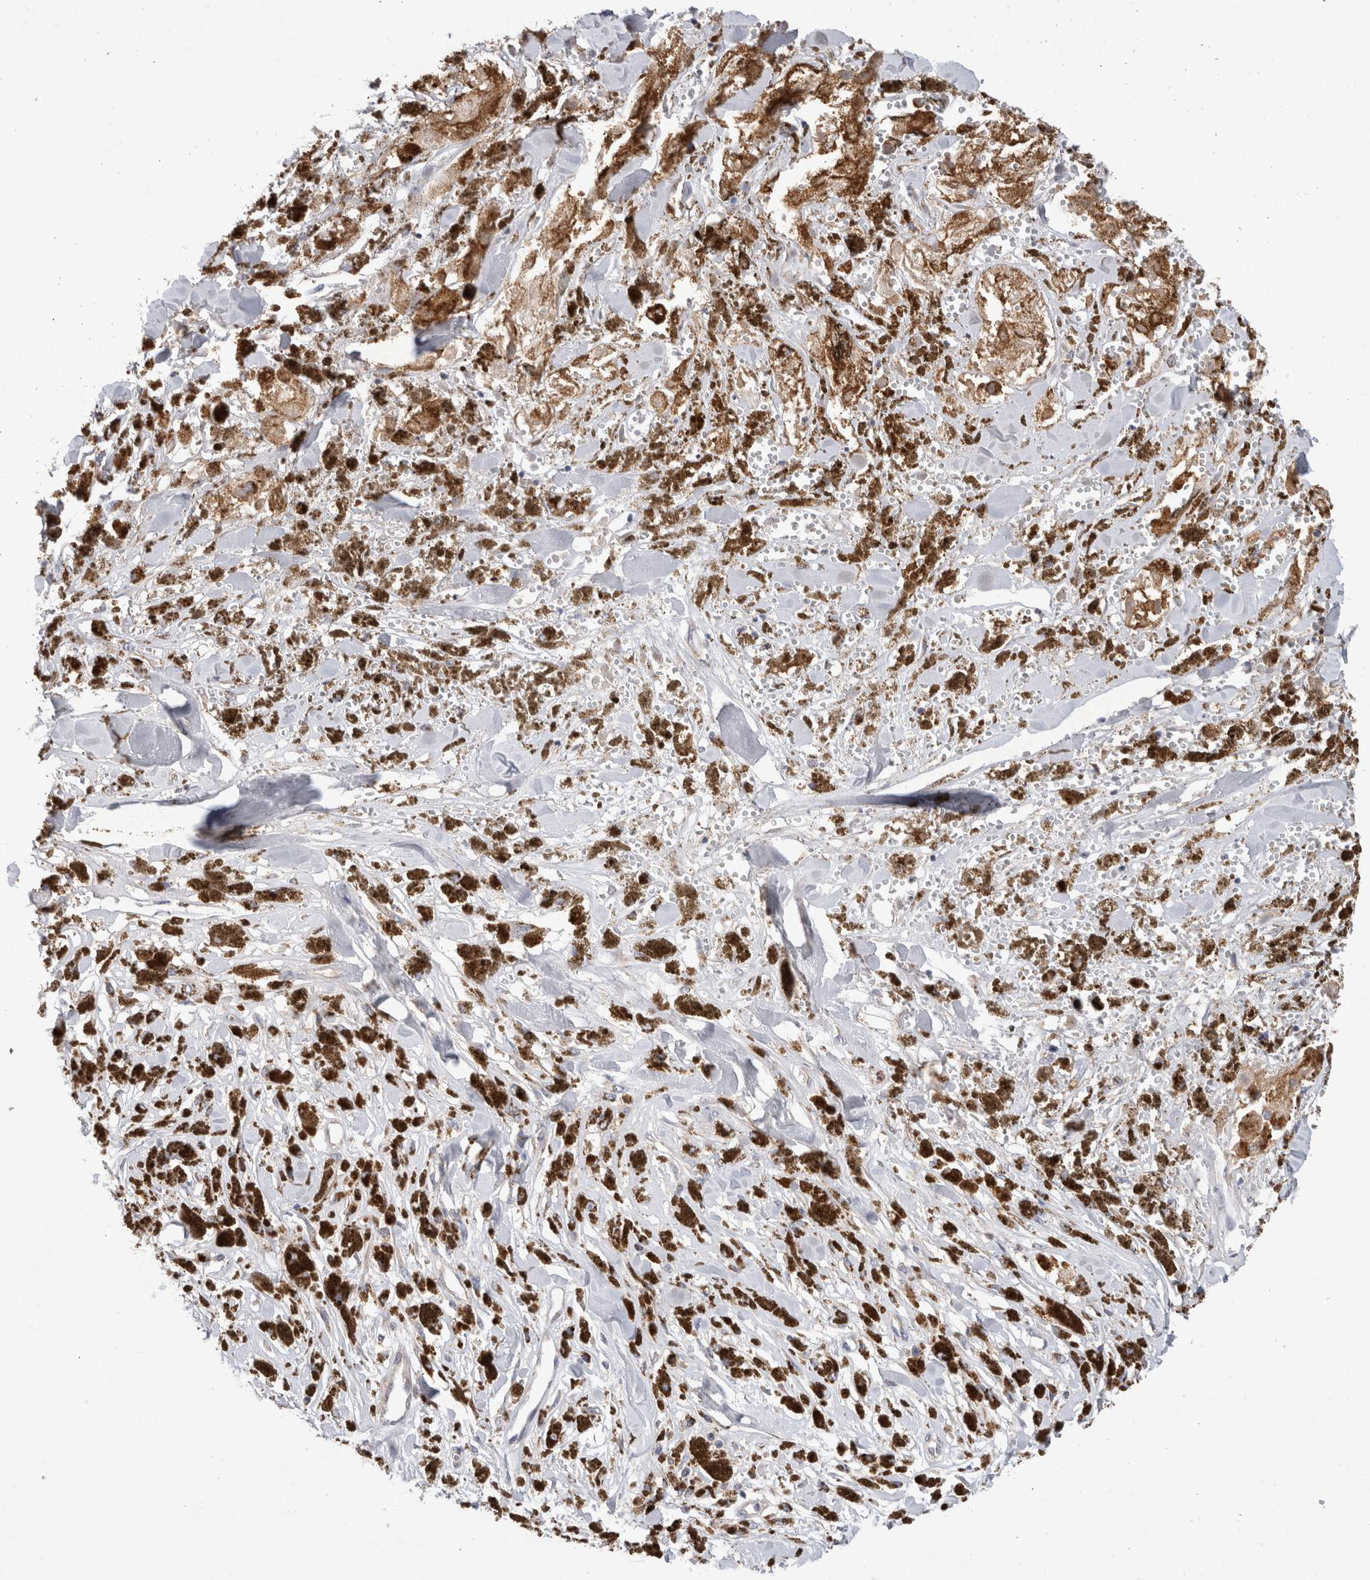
{"staining": {"intensity": "negative", "quantity": "none", "location": "none"}, "tissue": "melanoma", "cell_type": "Tumor cells", "image_type": "cancer", "snomed": [{"axis": "morphology", "description": "Malignant melanoma, NOS"}, {"axis": "topography", "description": "Skin"}], "caption": "Immunohistochemical staining of malignant melanoma displays no significant staining in tumor cells.", "gene": "IFT74", "patient": {"sex": "male", "age": 88}}